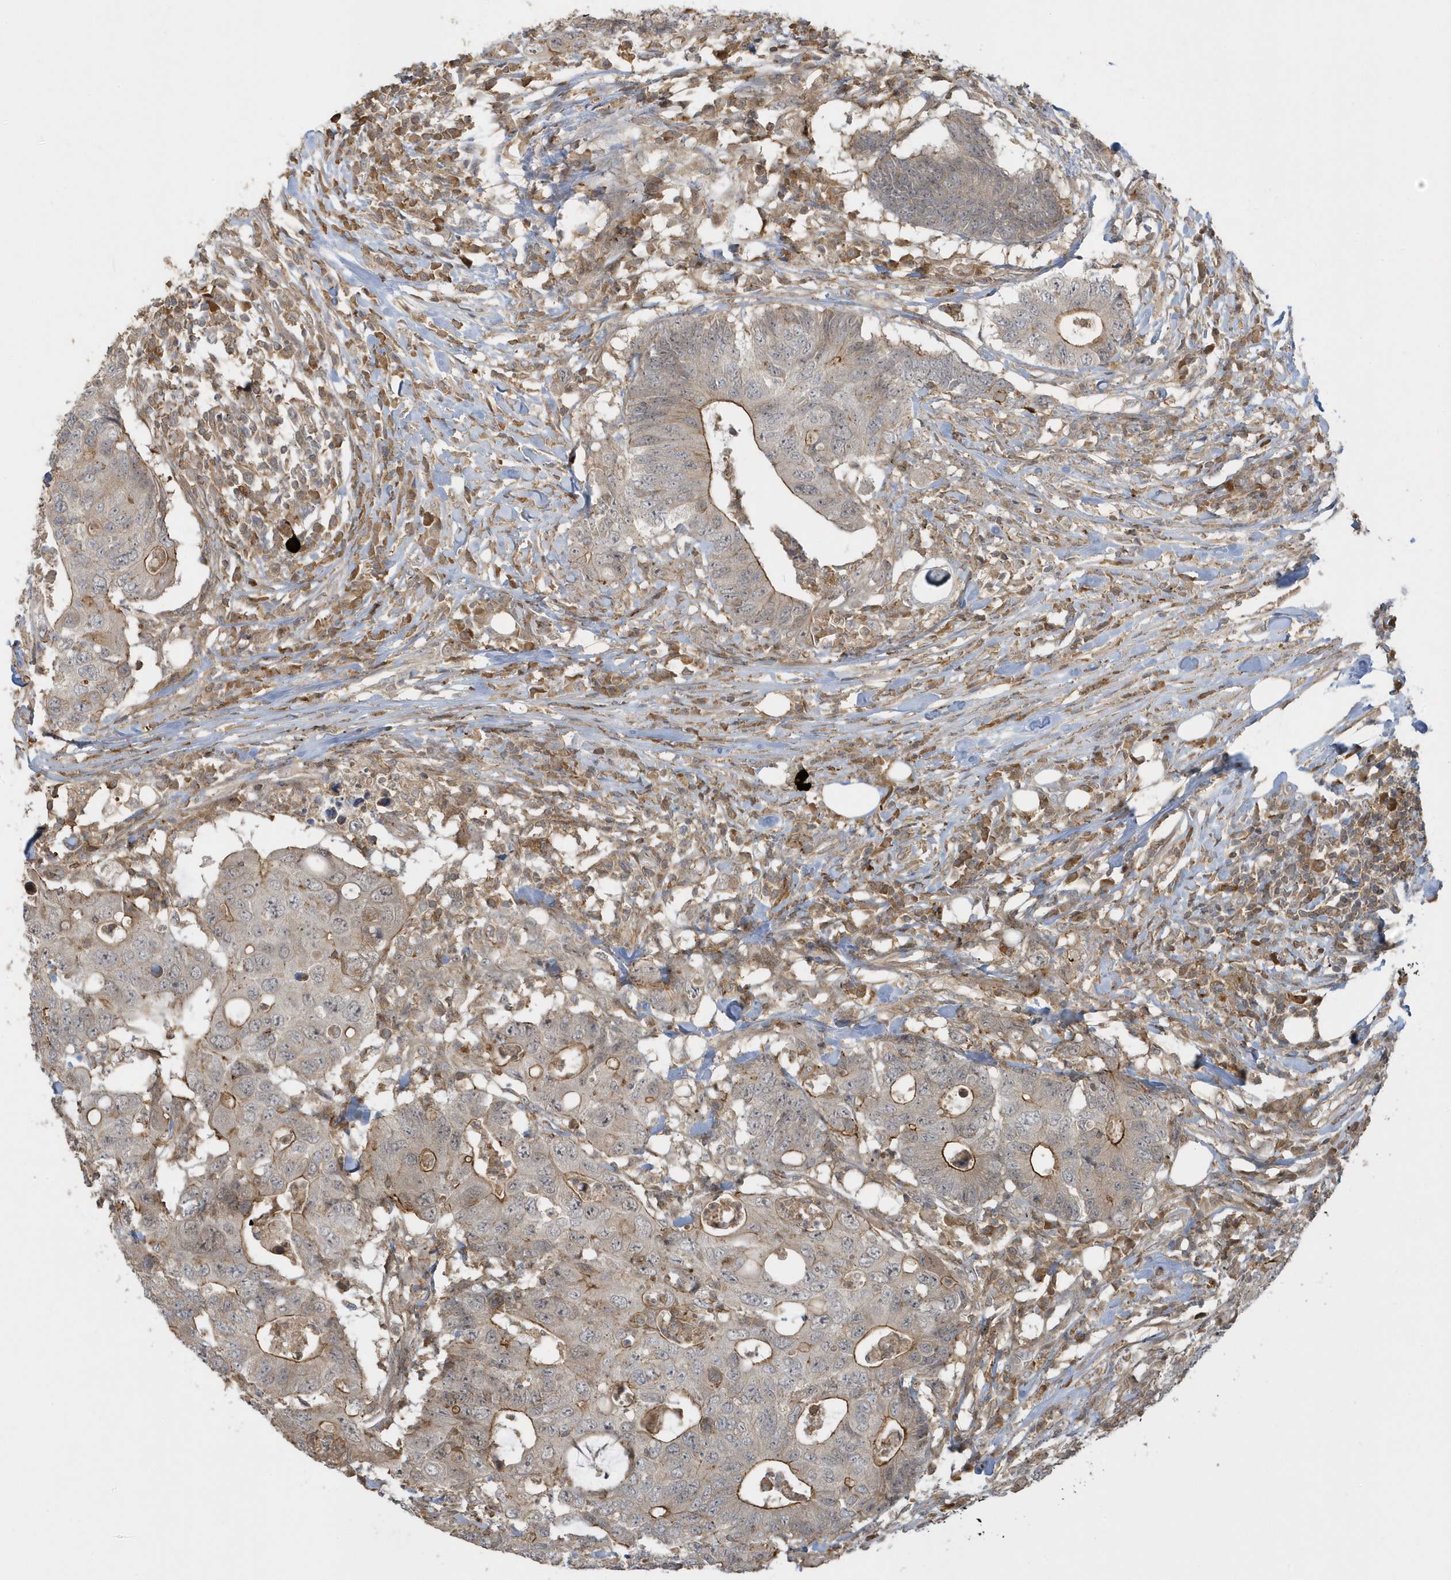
{"staining": {"intensity": "moderate", "quantity": "<25%", "location": "cytoplasmic/membranous"}, "tissue": "colorectal cancer", "cell_type": "Tumor cells", "image_type": "cancer", "snomed": [{"axis": "morphology", "description": "Adenocarcinoma, NOS"}, {"axis": "topography", "description": "Colon"}], "caption": "Colorectal adenocarcinoma tissue demonstrates moderate cytoplasmic/membranous expression in about <25% of tumor cells, visualized by immunohistochemistry.", "gene": "ZBTB8A", "patient": {"sex": "male", "age": 71}}